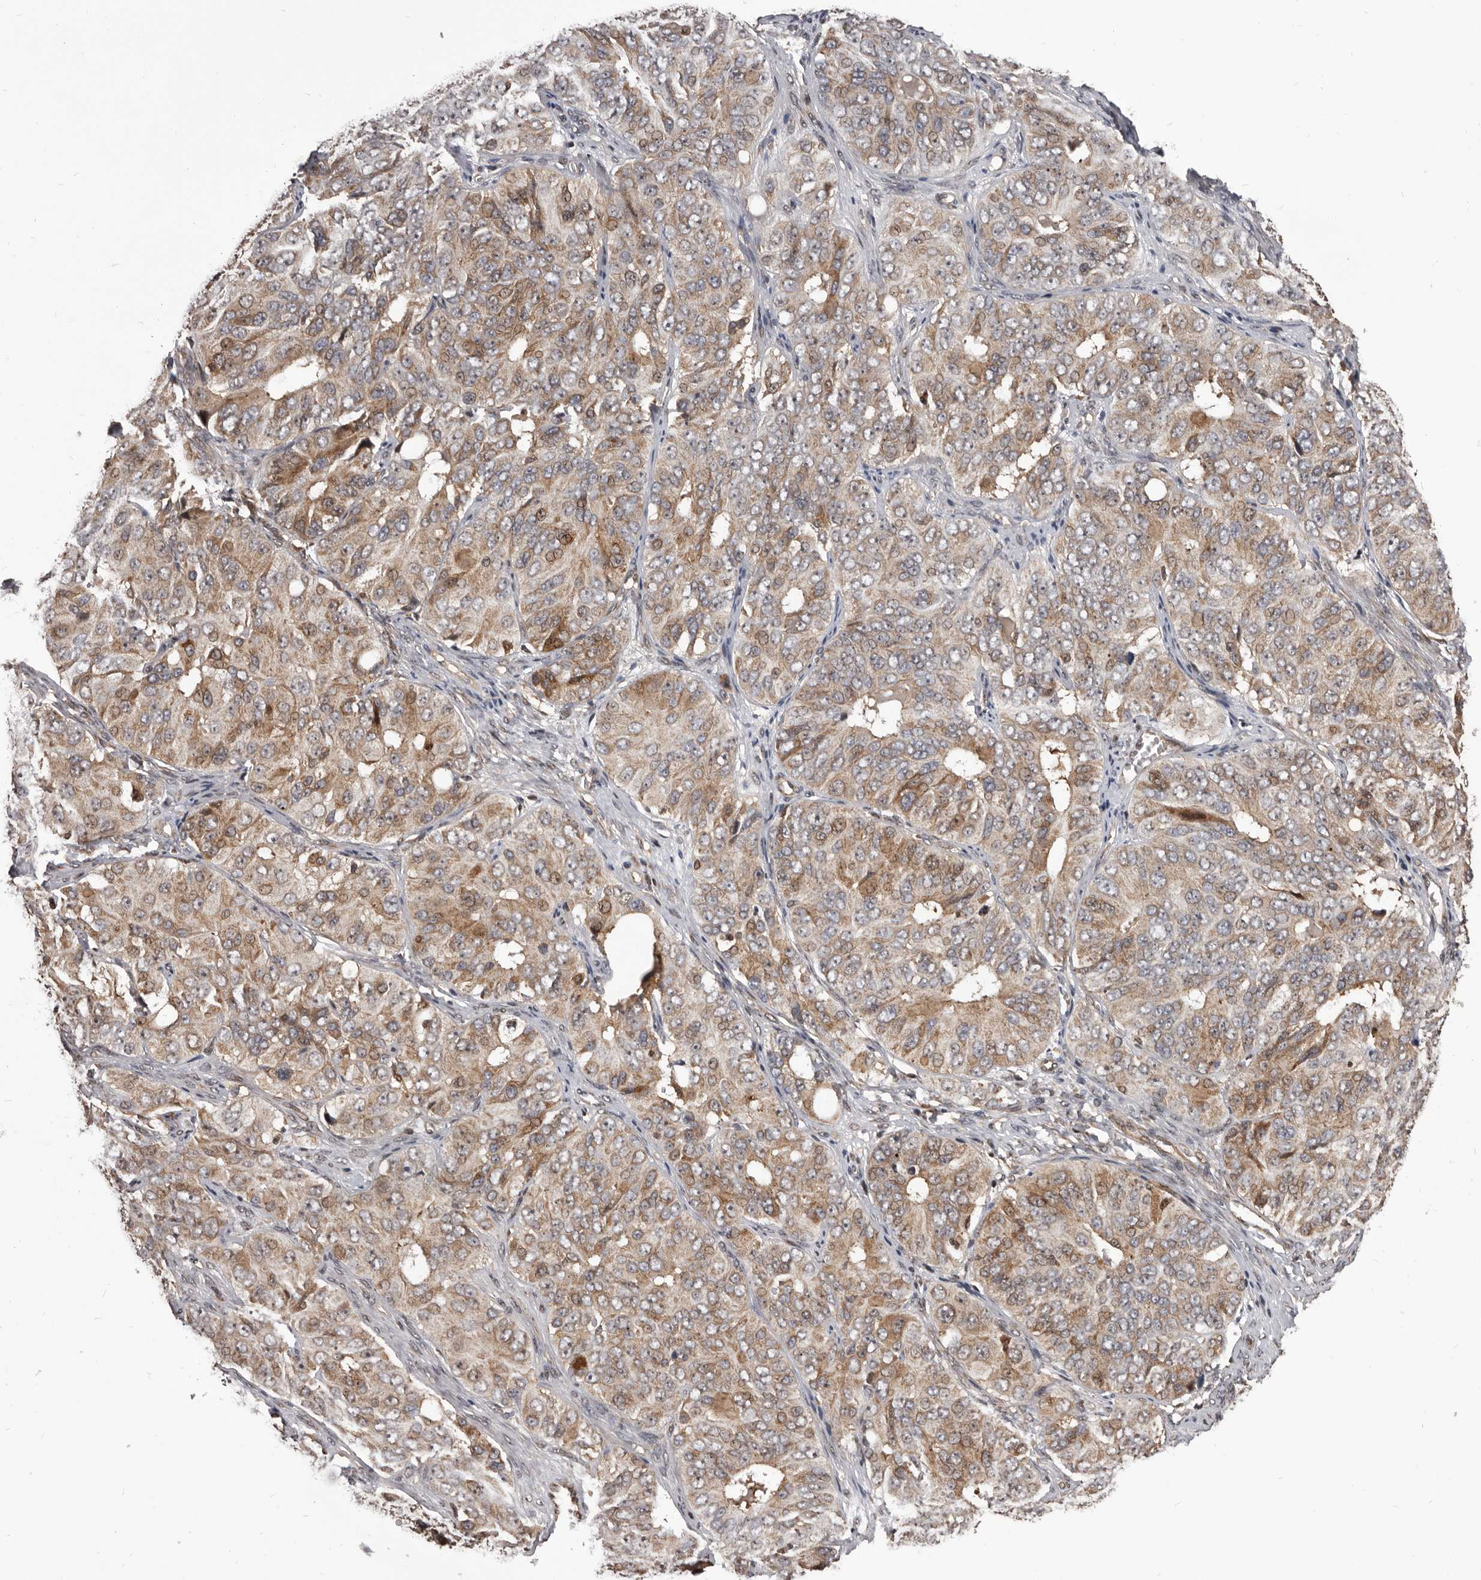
{"staining": {"intensity": "moderate", "quantity": ">75%", "location": "cytoplasmic/membranous"}, "tissue": "ovarian cancer", "cell_type": "Tumor cells", "image_type": "cancer", "snomed": [{"axis": "morphology", "description": "Carcinoma, endometroid"}, {"axis": "topography", "description": "Ovary"}], "caption": "Immunohistochemical staining of ovarian cancer (endometroid carcinoma) exhibits medium levels of moderate cytoplasmic/membranous expression in about >75% of tumor cells. The protein of interest is stained brown, and the nuclei are stained in blue (DAB (3,3'-diaminobenzidine) IHC with brightfield microscopy, high magnification).", "gene": "MAP3K14", "patient": {"sex": "female", "age": 51}}